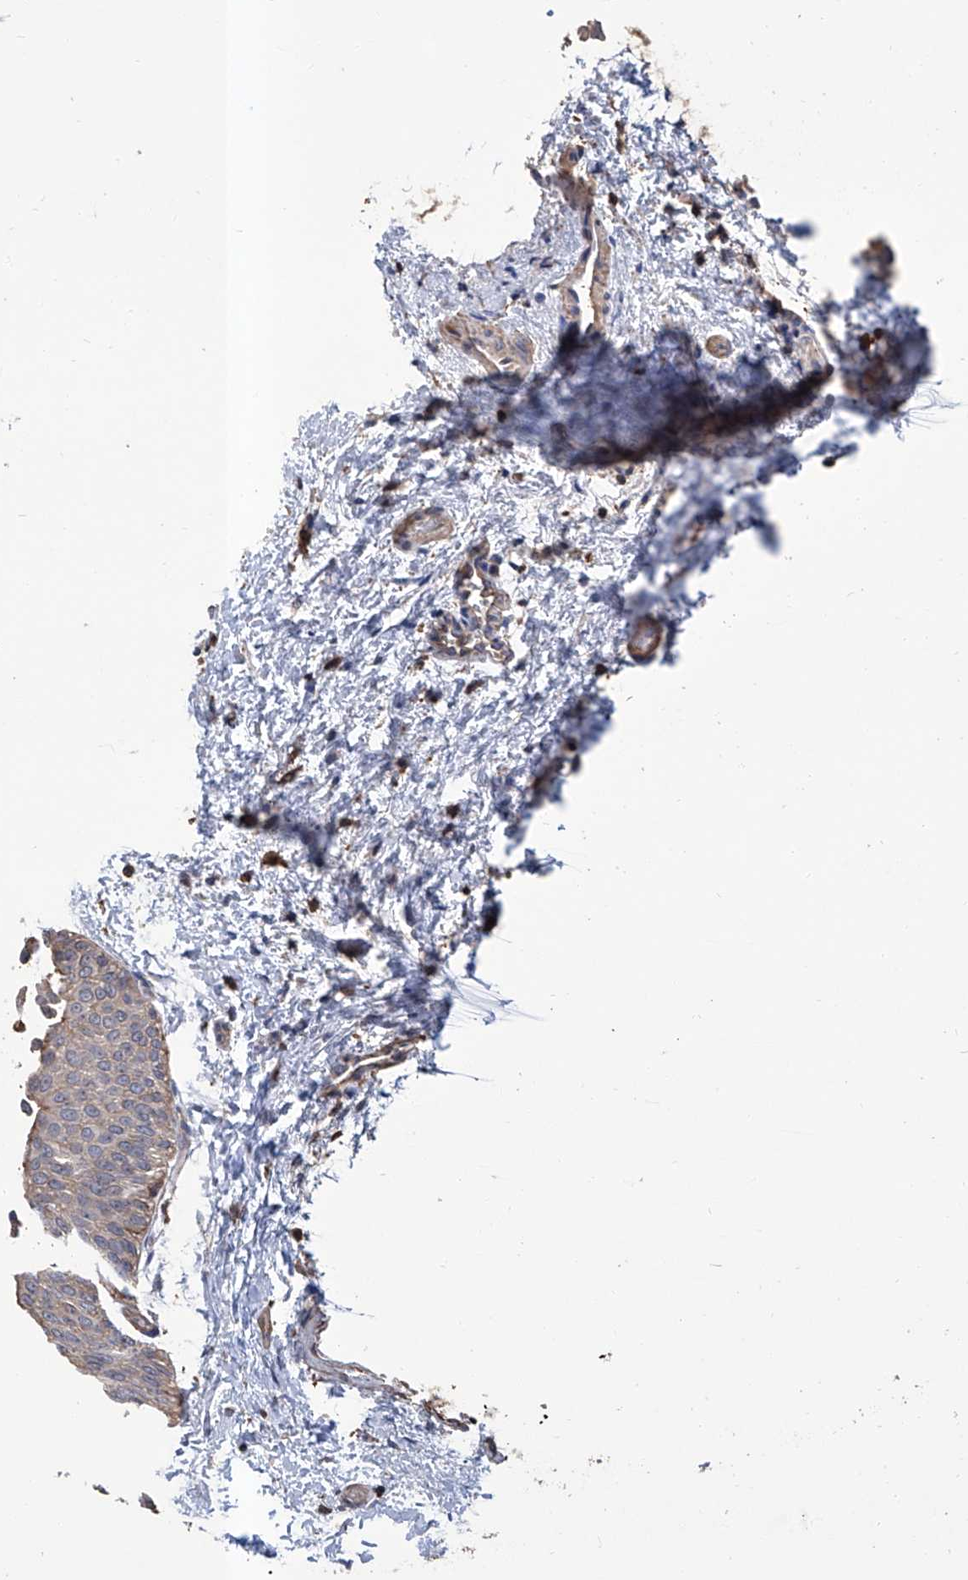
{"staining": {"intensity": "weak", "quantity": "<25%", "location": "cytoplasmic/membranous"}, "tissue": "urothelial cancer", "cell_type": "Tumor cells", "image_type": "cancer", "snomed": [{"axis": "morphology", "description": "Urothelial carcinoma, Low grade"}, {"axis": "topography", "description": "Urinary bladder"}], "caption": "This is a image of immunohistochemistry staining of urothelial carcinoma (low-grade), which shows no staining in tumor cells.", "gene": "GPT", "patient": {"sex": "female", "age": 60}}